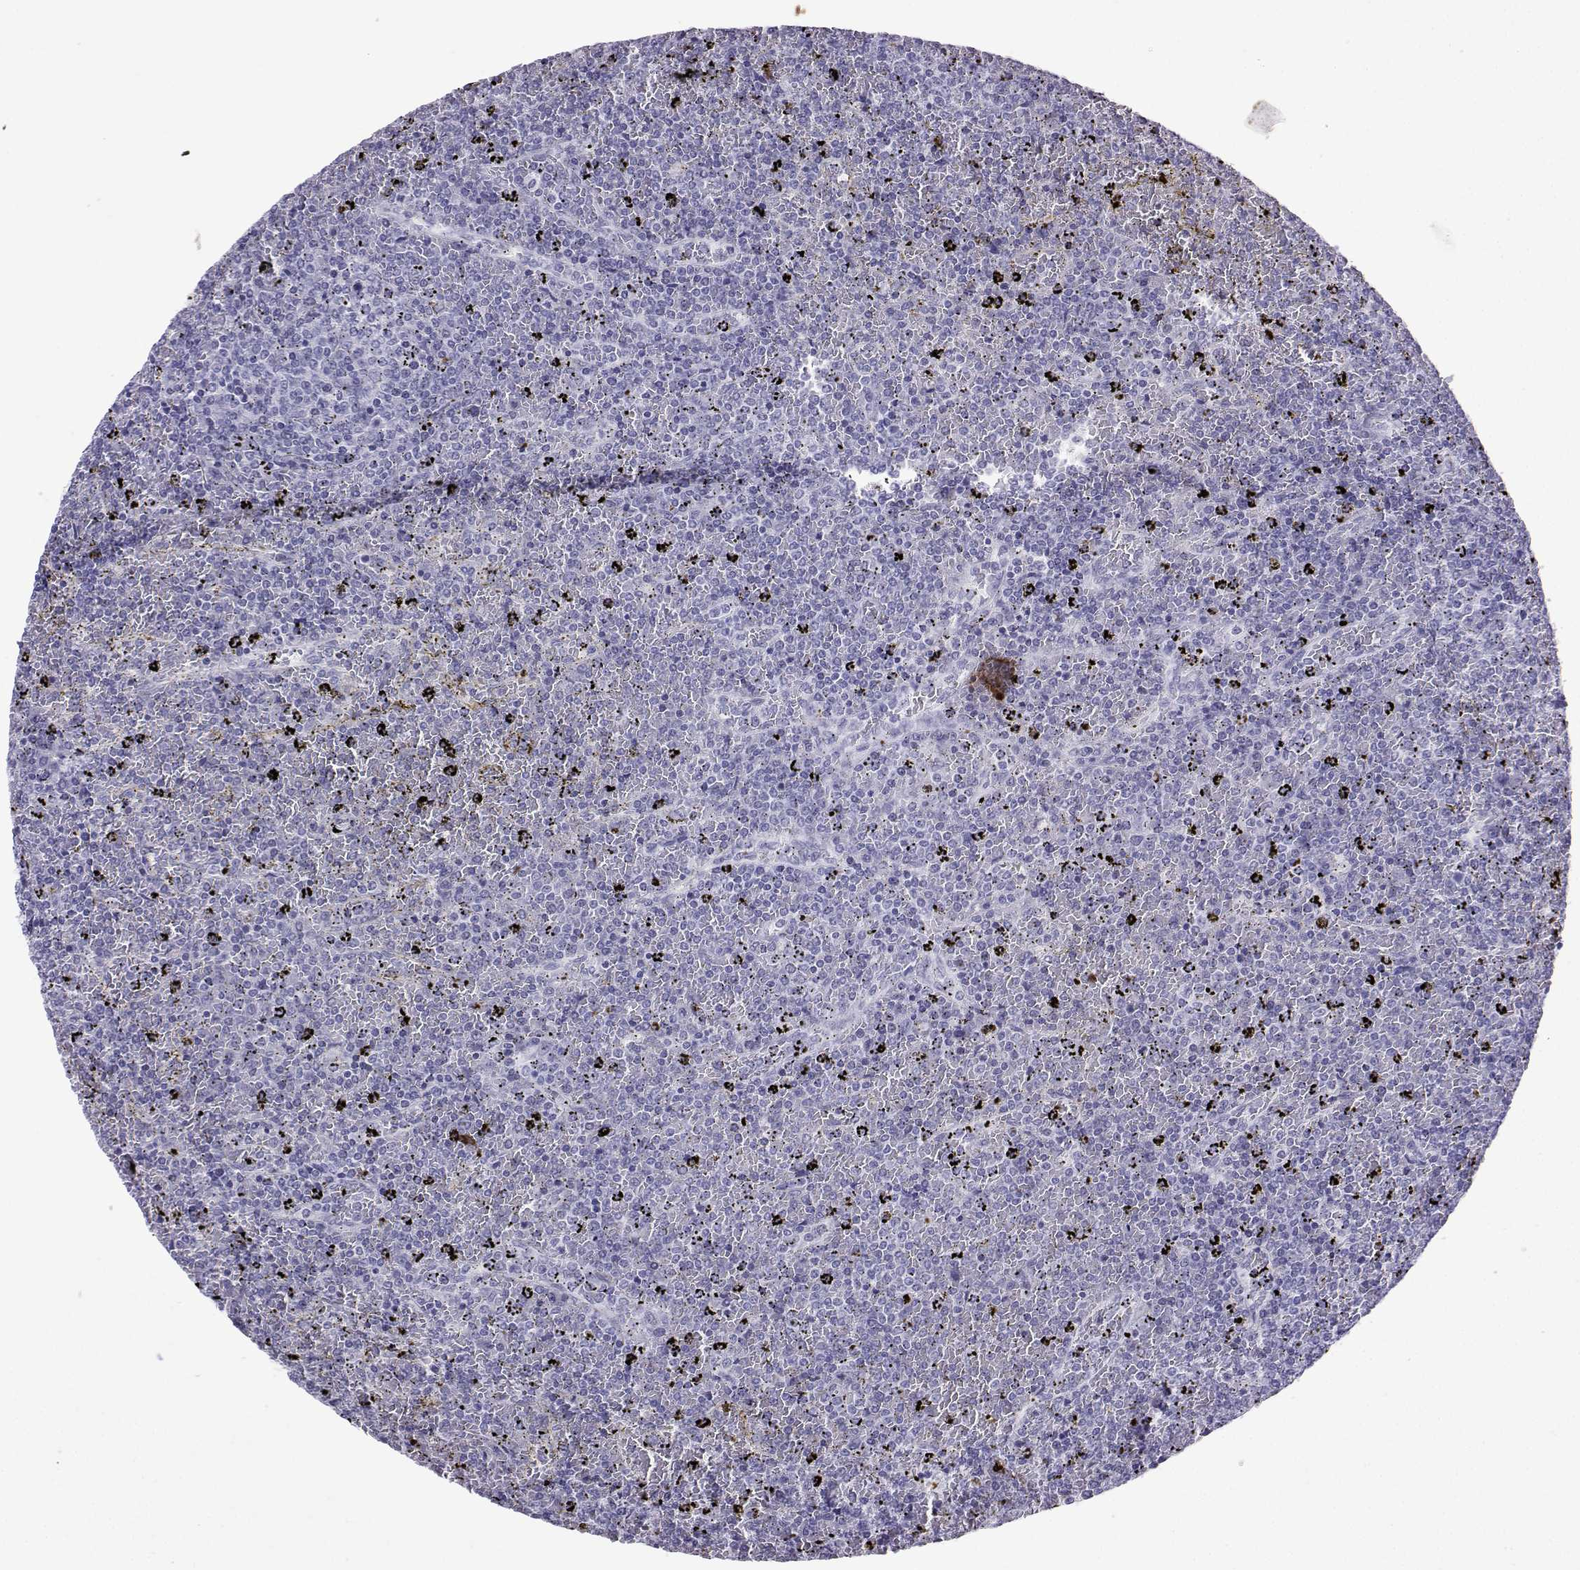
{"staining": {"intensity": "negative", "quantity": "none", "location": "none"}, "tissue": "lymphoma", "cell_type": "Tumor cells", "image_type": "cancer", "snomed": [{"axis": "morphology", "description": "Malignant lymphoma, non-Hodgkin's type, Low grade"}, {"axis": "topography", "description": "Spleen"}], "caption": "Tumor cells are negative for protein expression in human lymphoma.", "gene": "LORICRIN", "patient": {"sex": "female", "age": 77}}